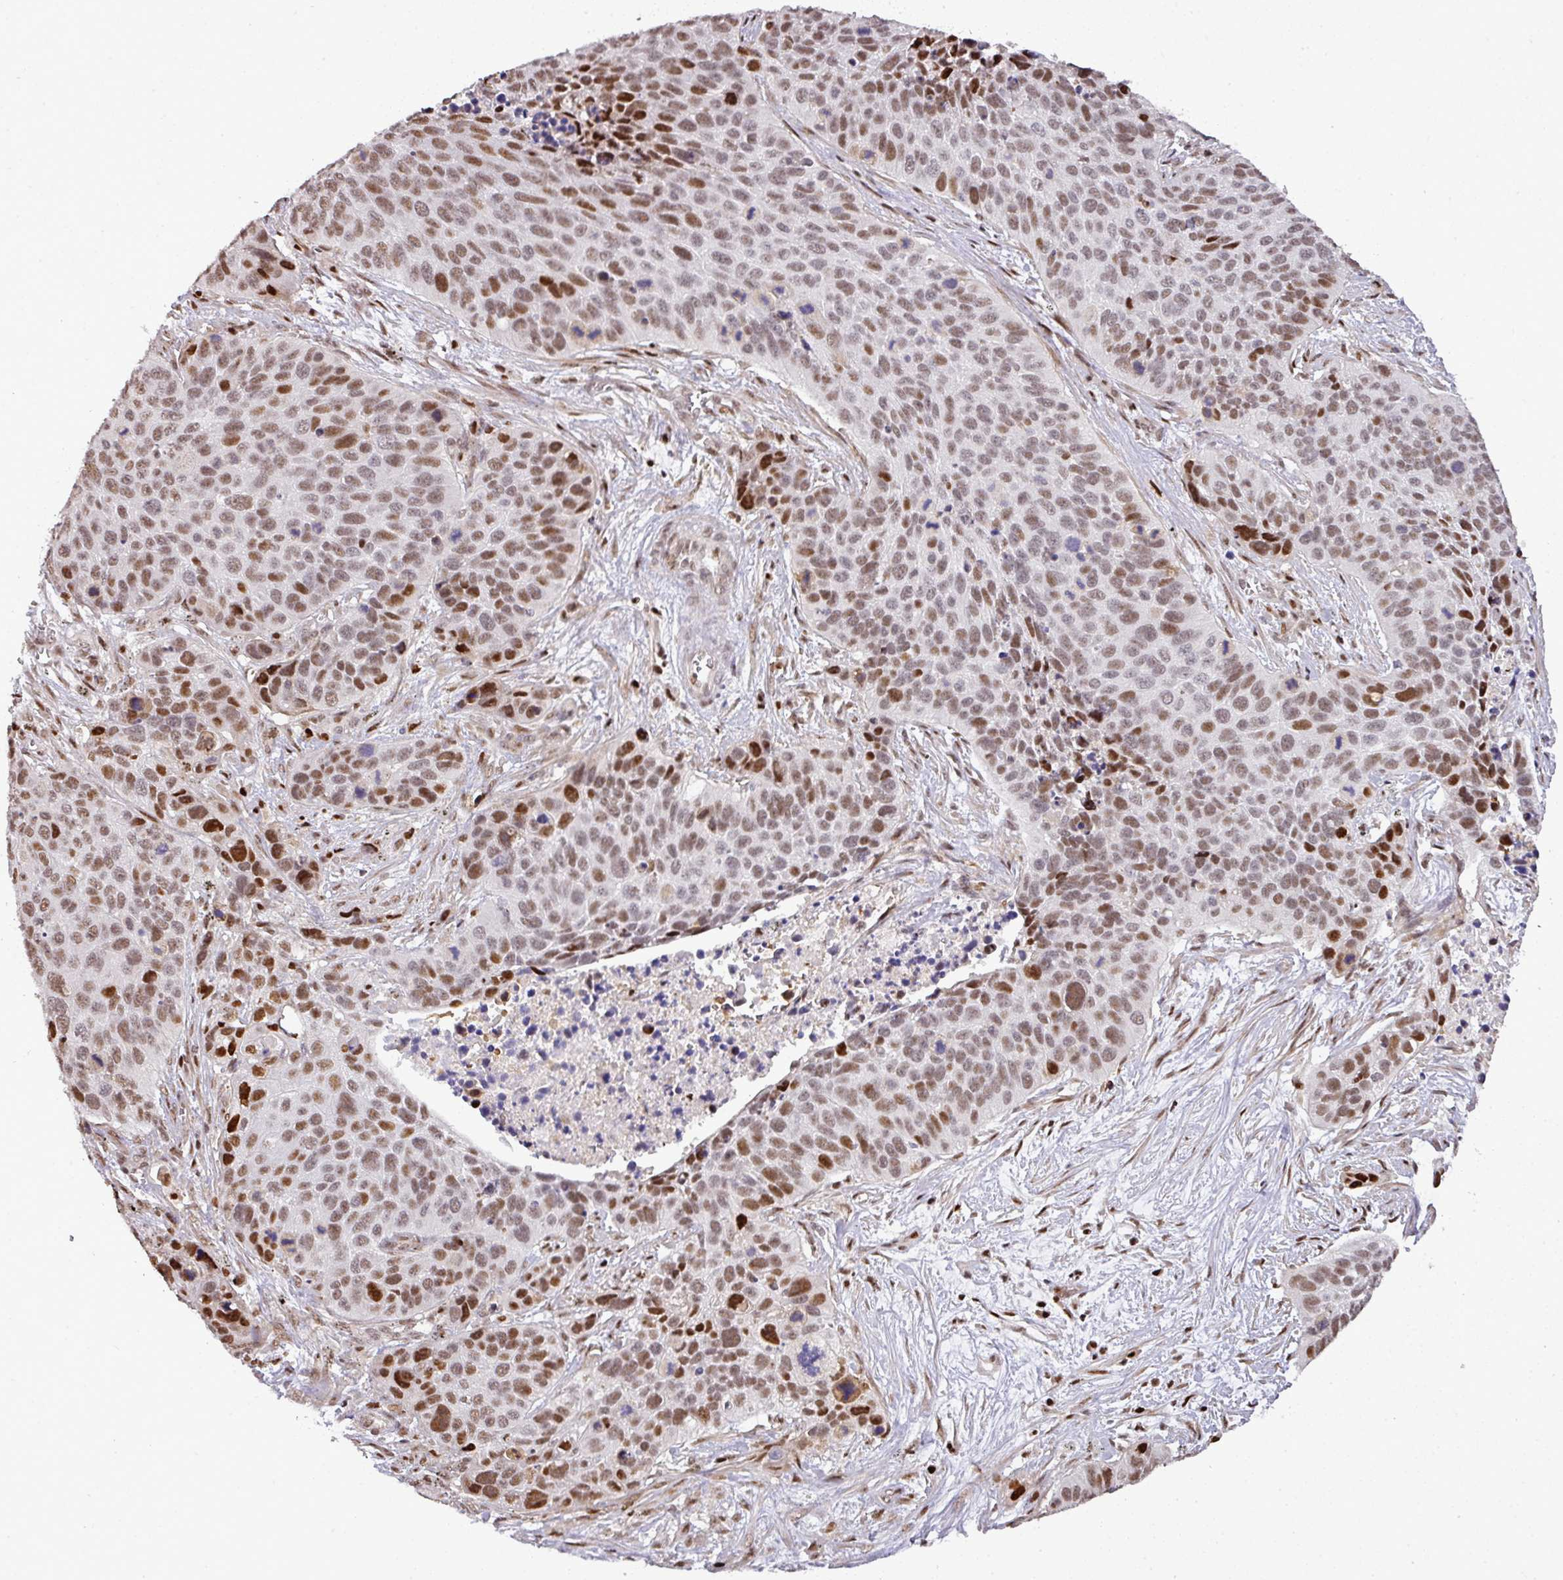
{"staining": {"intensity": "moderate", "quantity": ">75%", "location": "nuclear"}, "tissue": "lung cancer", "cell_type": "Tumor cells", "image_type": "cancer", "snomed": [{"axis": "morphology", "description": "Squamous cell carcinoma, NOS"}, {"axis": "topography", "description": "Lung"}], "caption": "Approximately >75% of tumor cells in human lung cancer (squamous cell carcinoma) display moderate nuclear protein staining as visualized by brown immunohistochemical staining.", "gene": "MYSM1", "patient": {"sex": "male", "age": 62}}